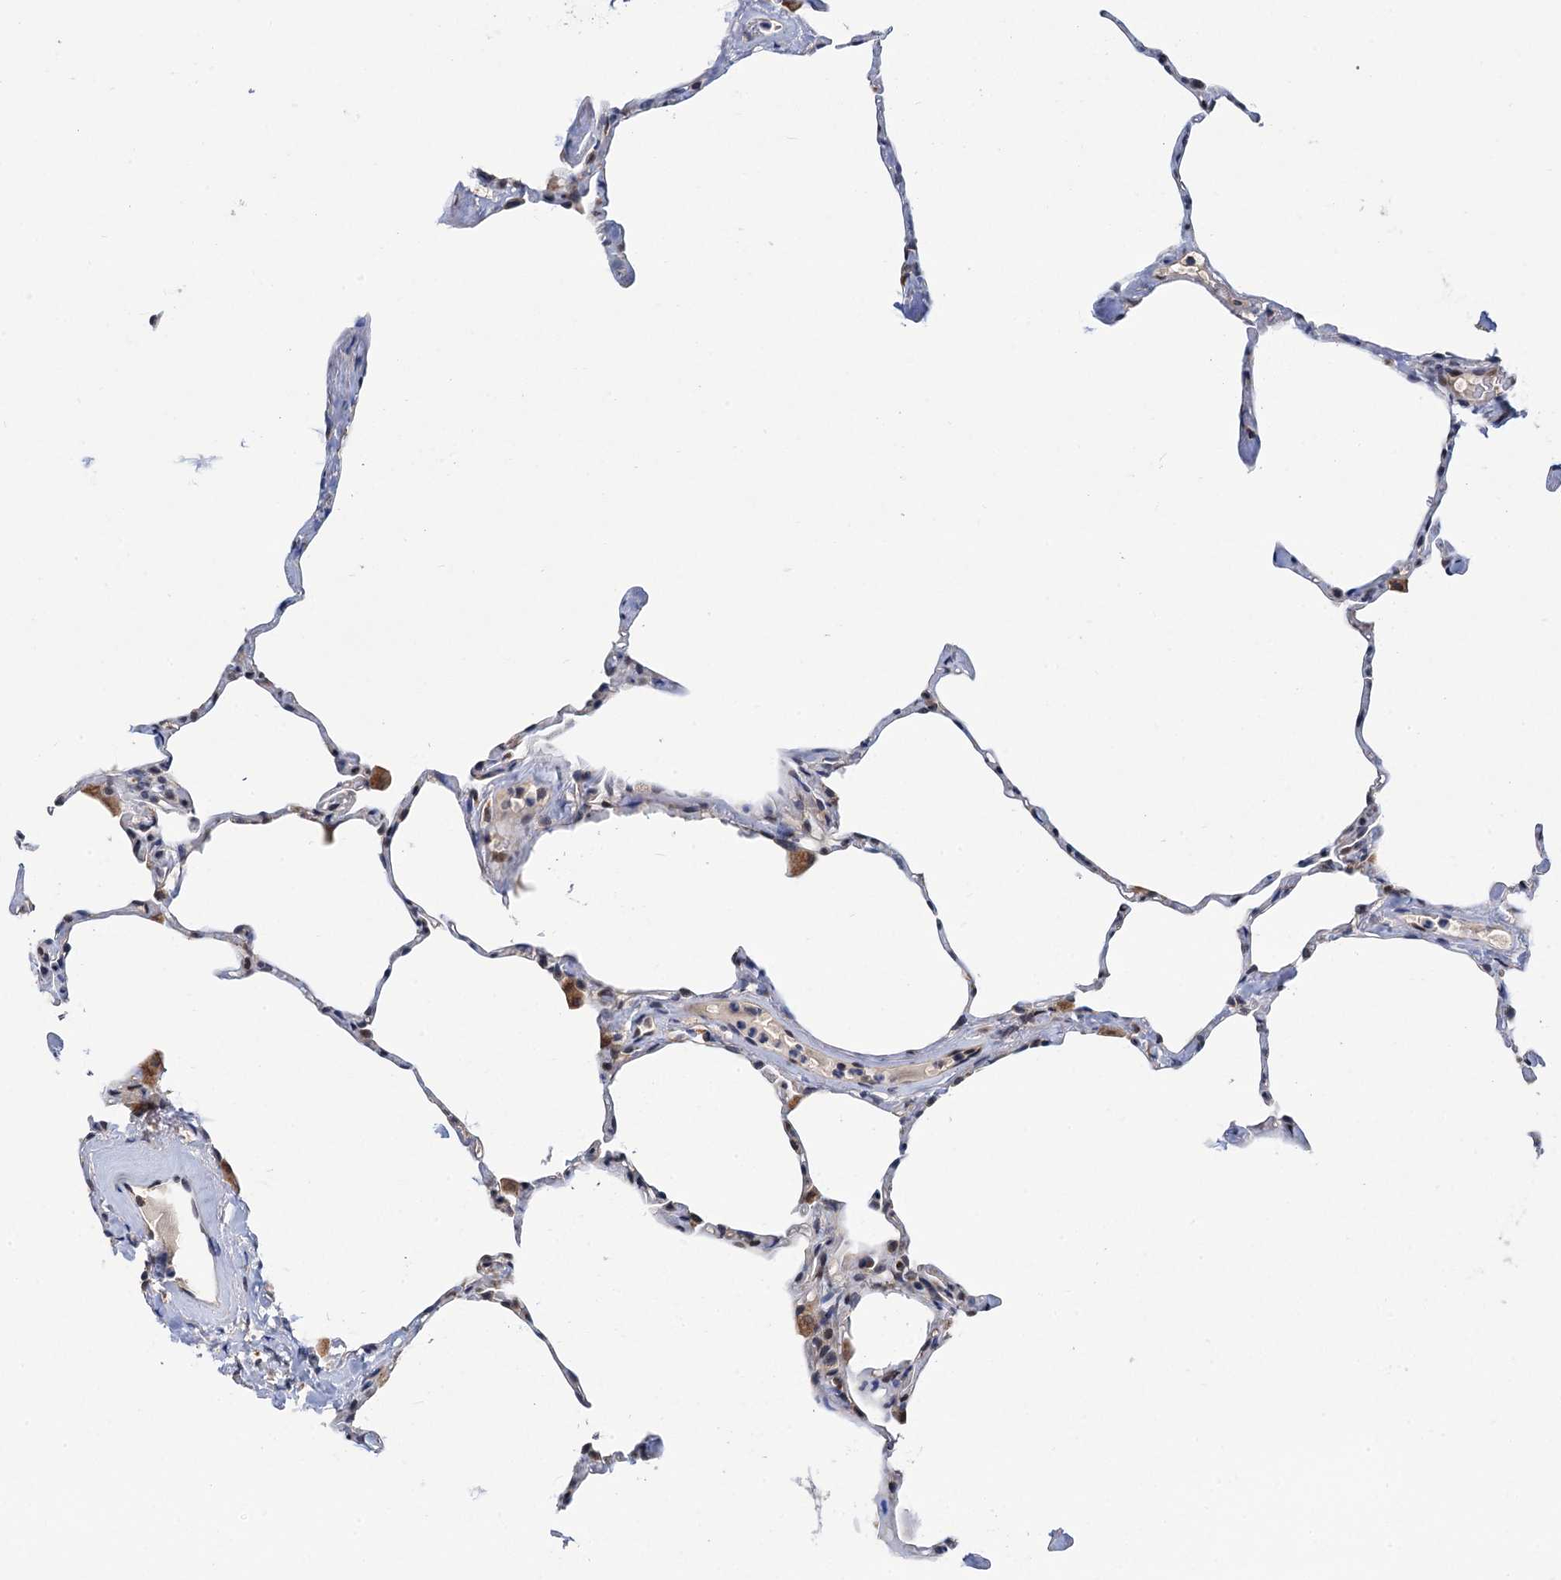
{"staining": {"intensity": "moderate", "quantity": "<25%", "location": "cytoplasmic/membranous"}, "tissue": "lung", "cell_type": "Alveolar cells", "image_type": "normal", "snomed": [{"axis": "morphology", "description": "Normal tissue, NOS"}, {"axis": "topography", "description": "Lung"}], "caption": "The image exhibits immunohistochemical staining of unremarkable lung. There is moderate cytoplasmic/membranous staining is identified in about <25% of alveolar cells.", "gene": "CMPK2", "patient": {"sex": "male", "age": 65}}